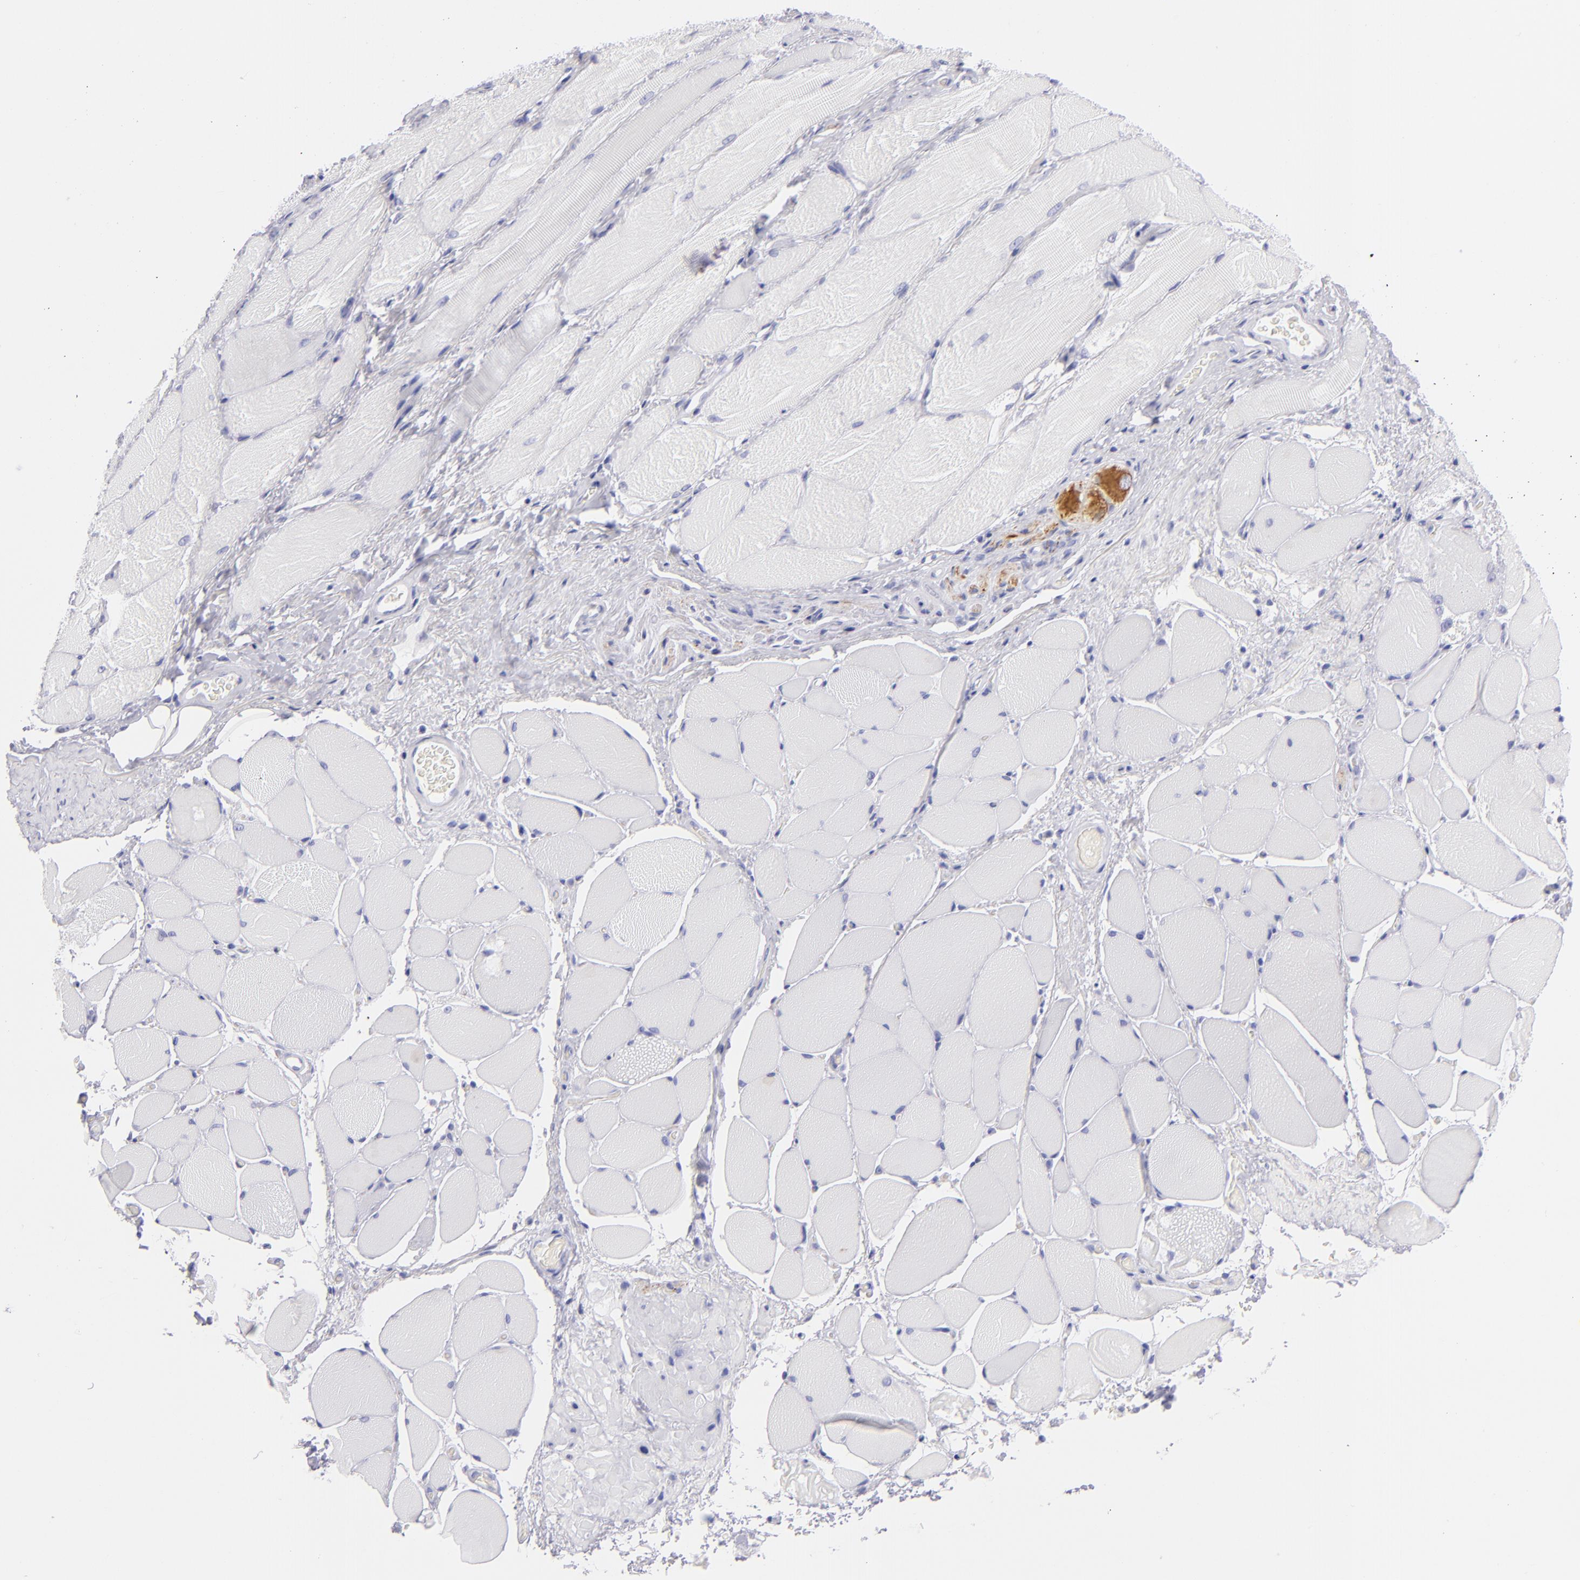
{"staining": {"intensity": "negative", "quantity": "none", "location": "none"}, "tissue": "esophagus", "cell_type": "Squamous epithelial cells", "image_type": "normal", "snomed": [{"axis": "morphology", "description": "Normal tissue, NOS"}, {"axis": "topography", "description": "Esophagus"}], "caption": "Squamous epithelial cells are negative for brown protein staining in unremarkable esophagus. The staining was performed using DAB (3,3'-diaminobenzidine) to visualize the protein expression in brown, while the nuclei were stained in blue with hematoxylin (Magnification: 20x).", "gene": "PRPH", "patient": {"sex": "female", "age": 61}}